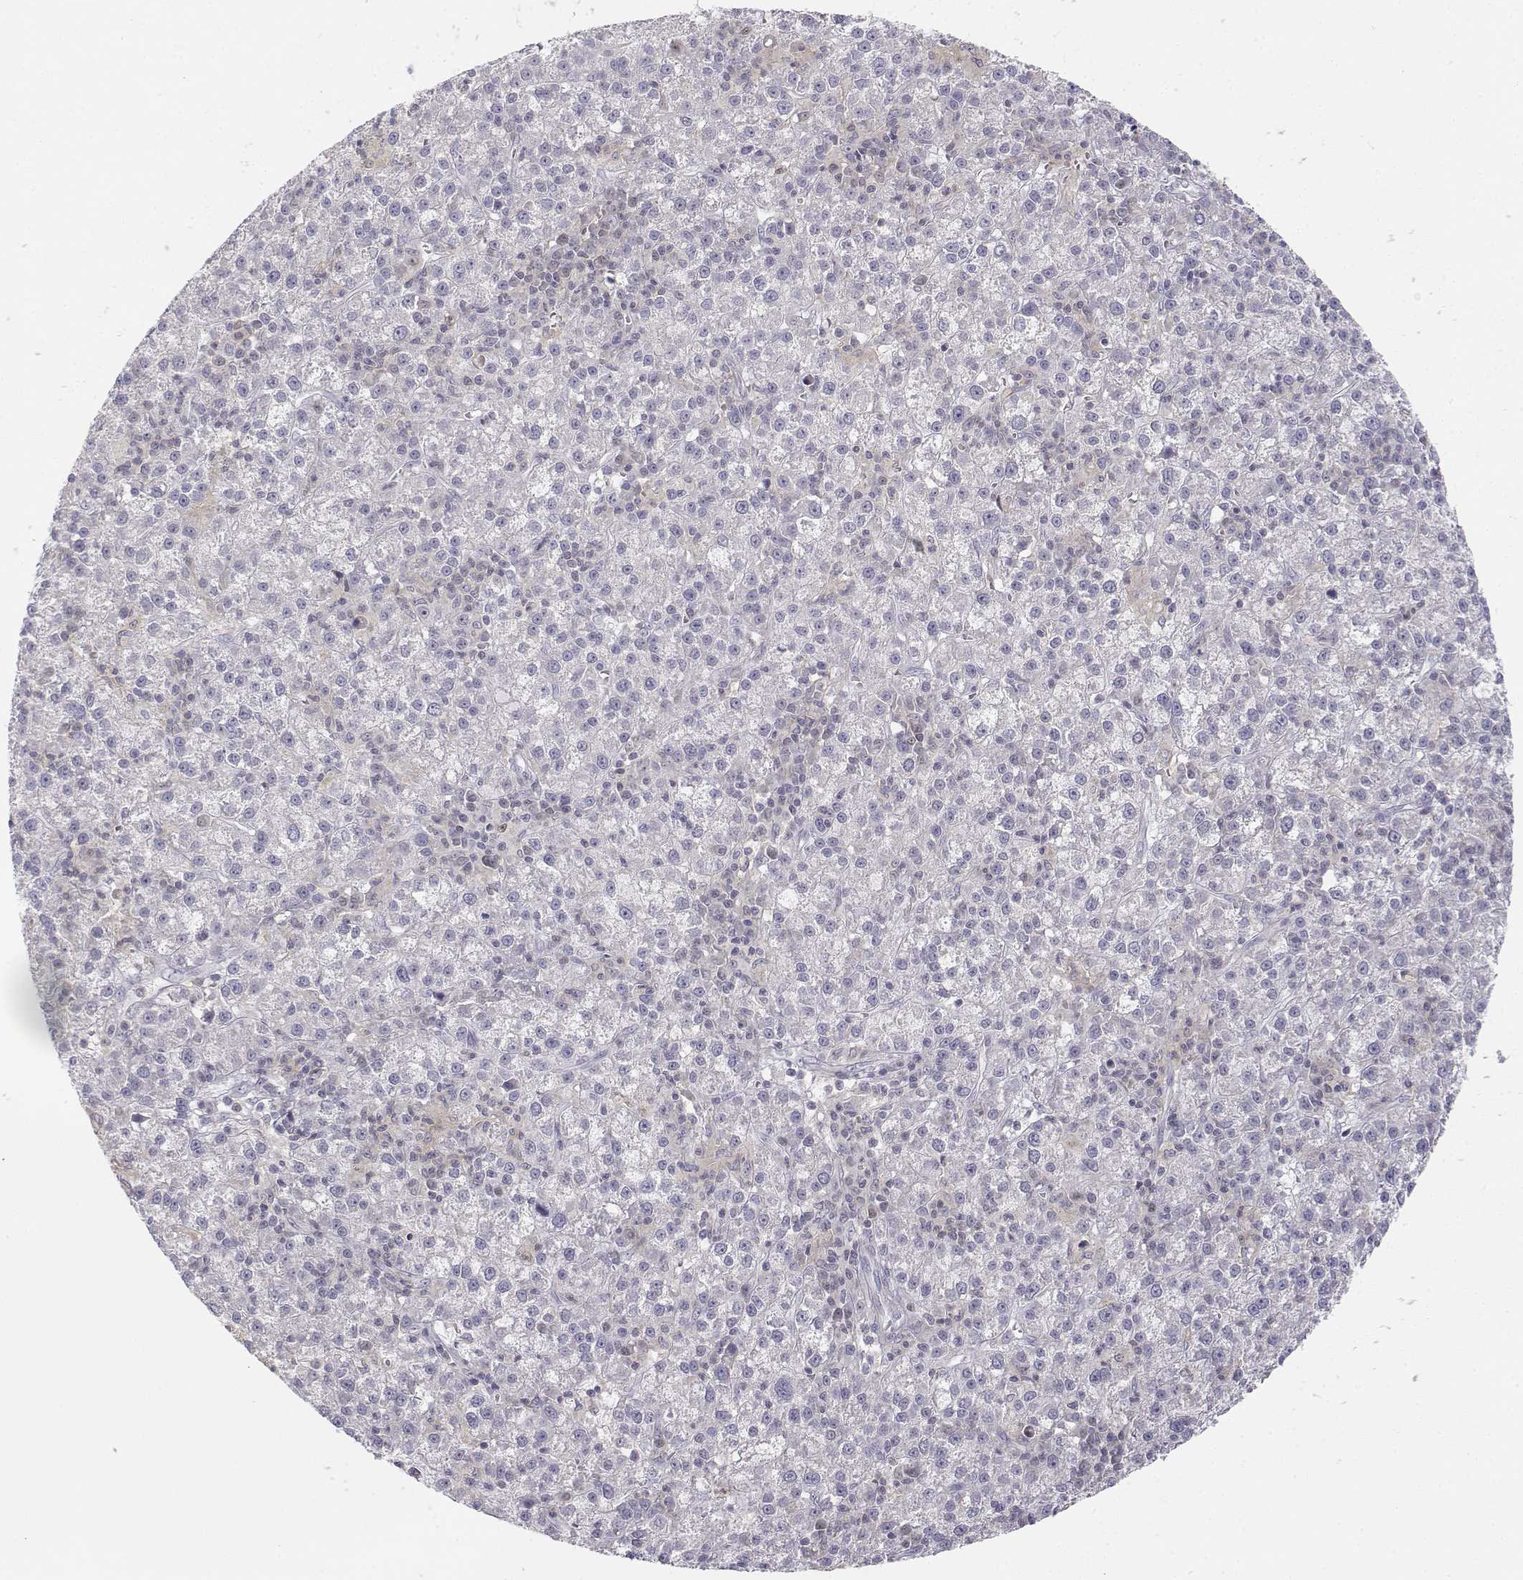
{"staining": {"intensity": "negative", "quantity": "none", "location": "none"}, "tissue": "liver cancer", "cell_type": "Tumor cells", "image_type": "cancer", "snomed": [{"axis": "morphology", "description": "Carcinoma, Hepatocellular, NOS"}, {"axis": "topography", "description": "Liver"}], "caption": "A micrograph of human liver cancer is negative for staining in tumor cells.", "gene": "GLIPR1L2", "patient": {"sex": "female", "age": 60}}